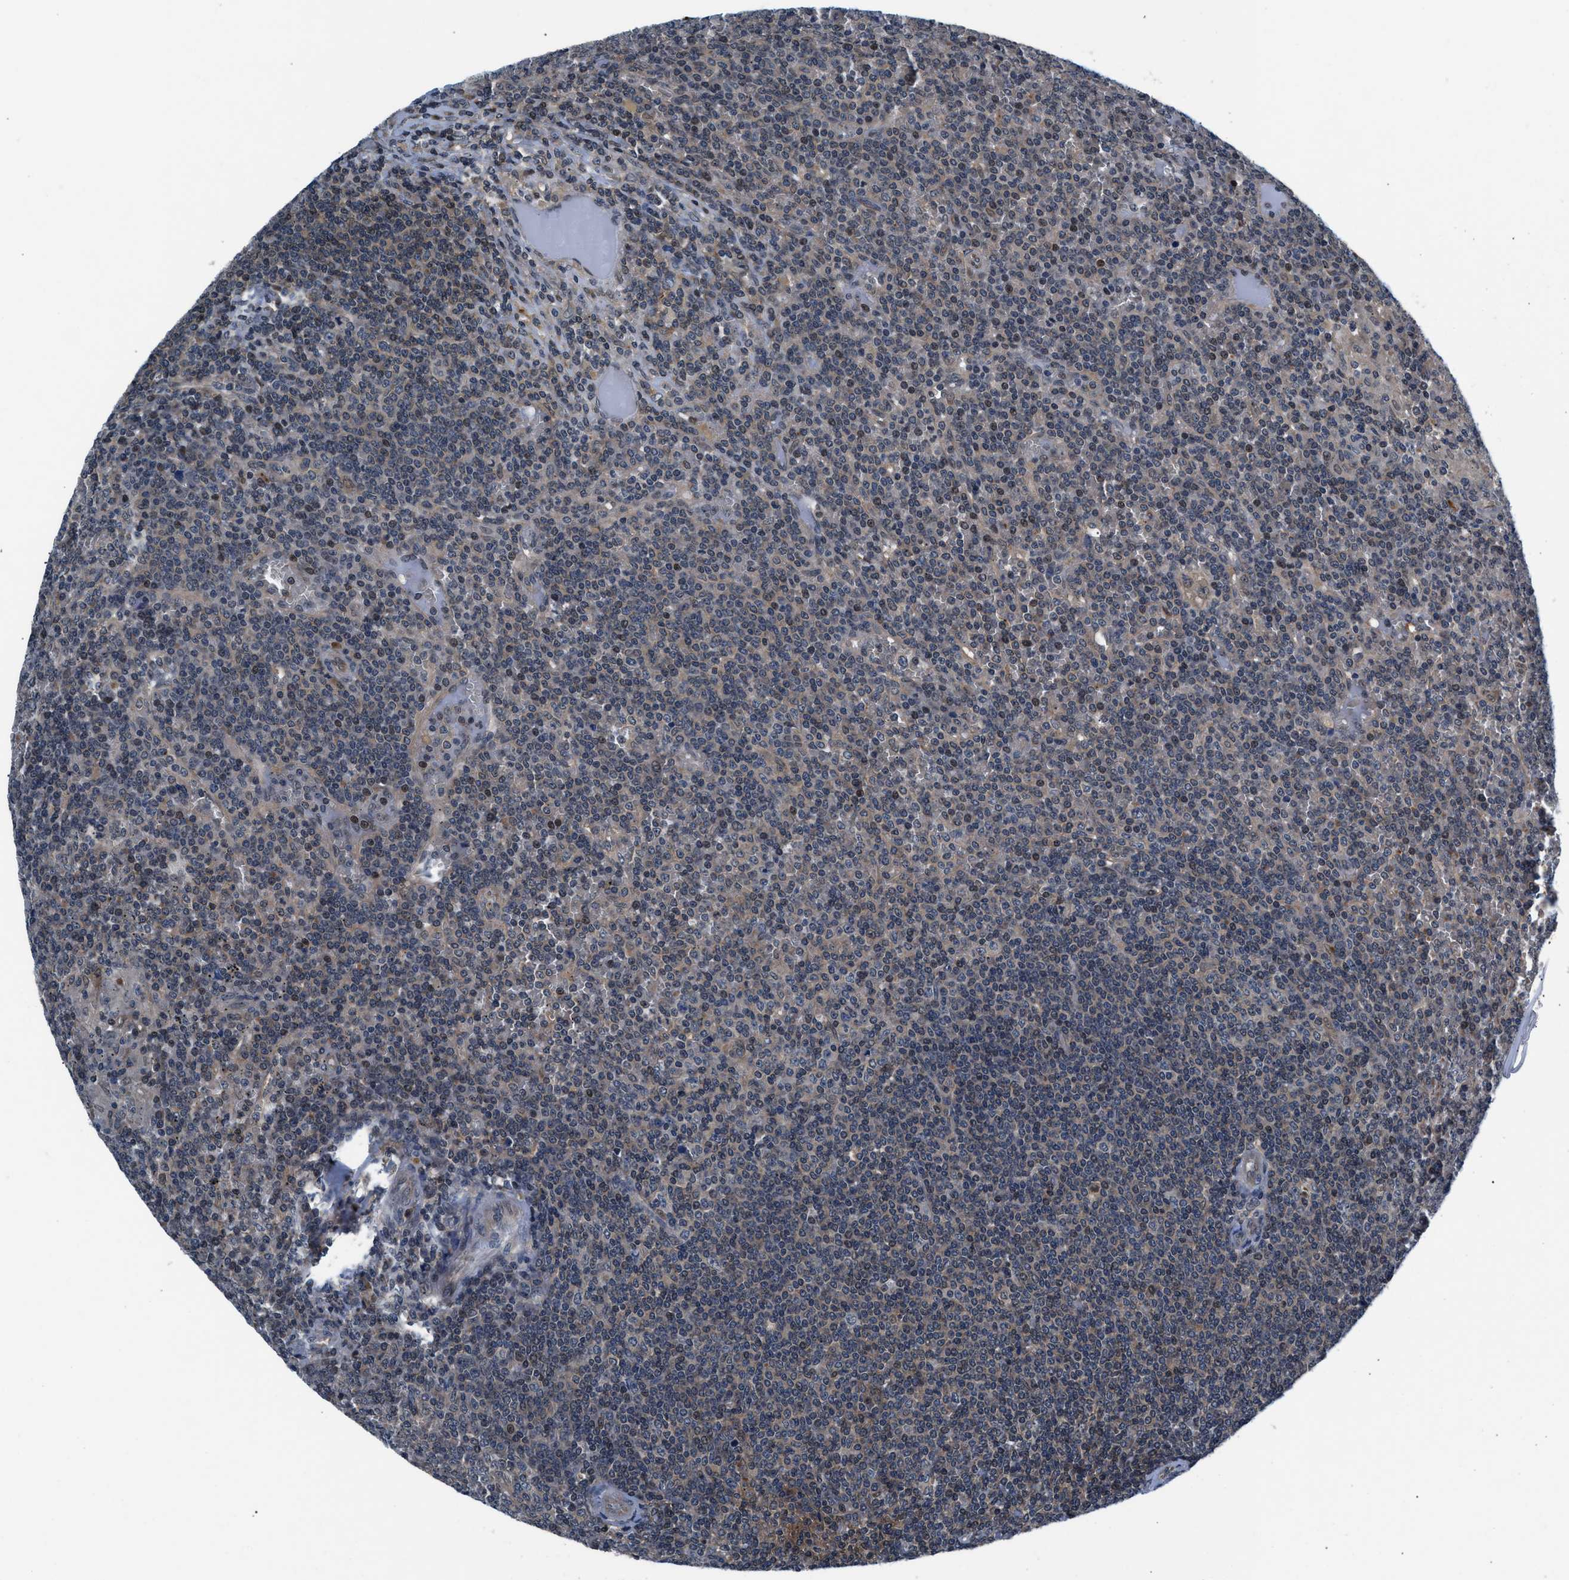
{"staining": {"intensity": "weak", "quantity": "<25%", "location": "cytoplasmic/membranous"}, "tissue": "lymphoma", "cell_type": "Tumor cells", "image_type": "cancer", "snomed": [{"axis": "morphology", "description": "Malignant lymphoma, non-Hodgkin's type, Low grade"}, {"axis": "topography", "description": "Spleen"}], "caption": "The histopathology image demonstrates no staining of tumor cells in malignant lymphoma, non-Hodgkin's type (low-grade). (DAB immunohistochemistry with hematoxylin counter stain).", "gene": "PRPSAP2", "patient": {"sex": "female", "age": 19}}